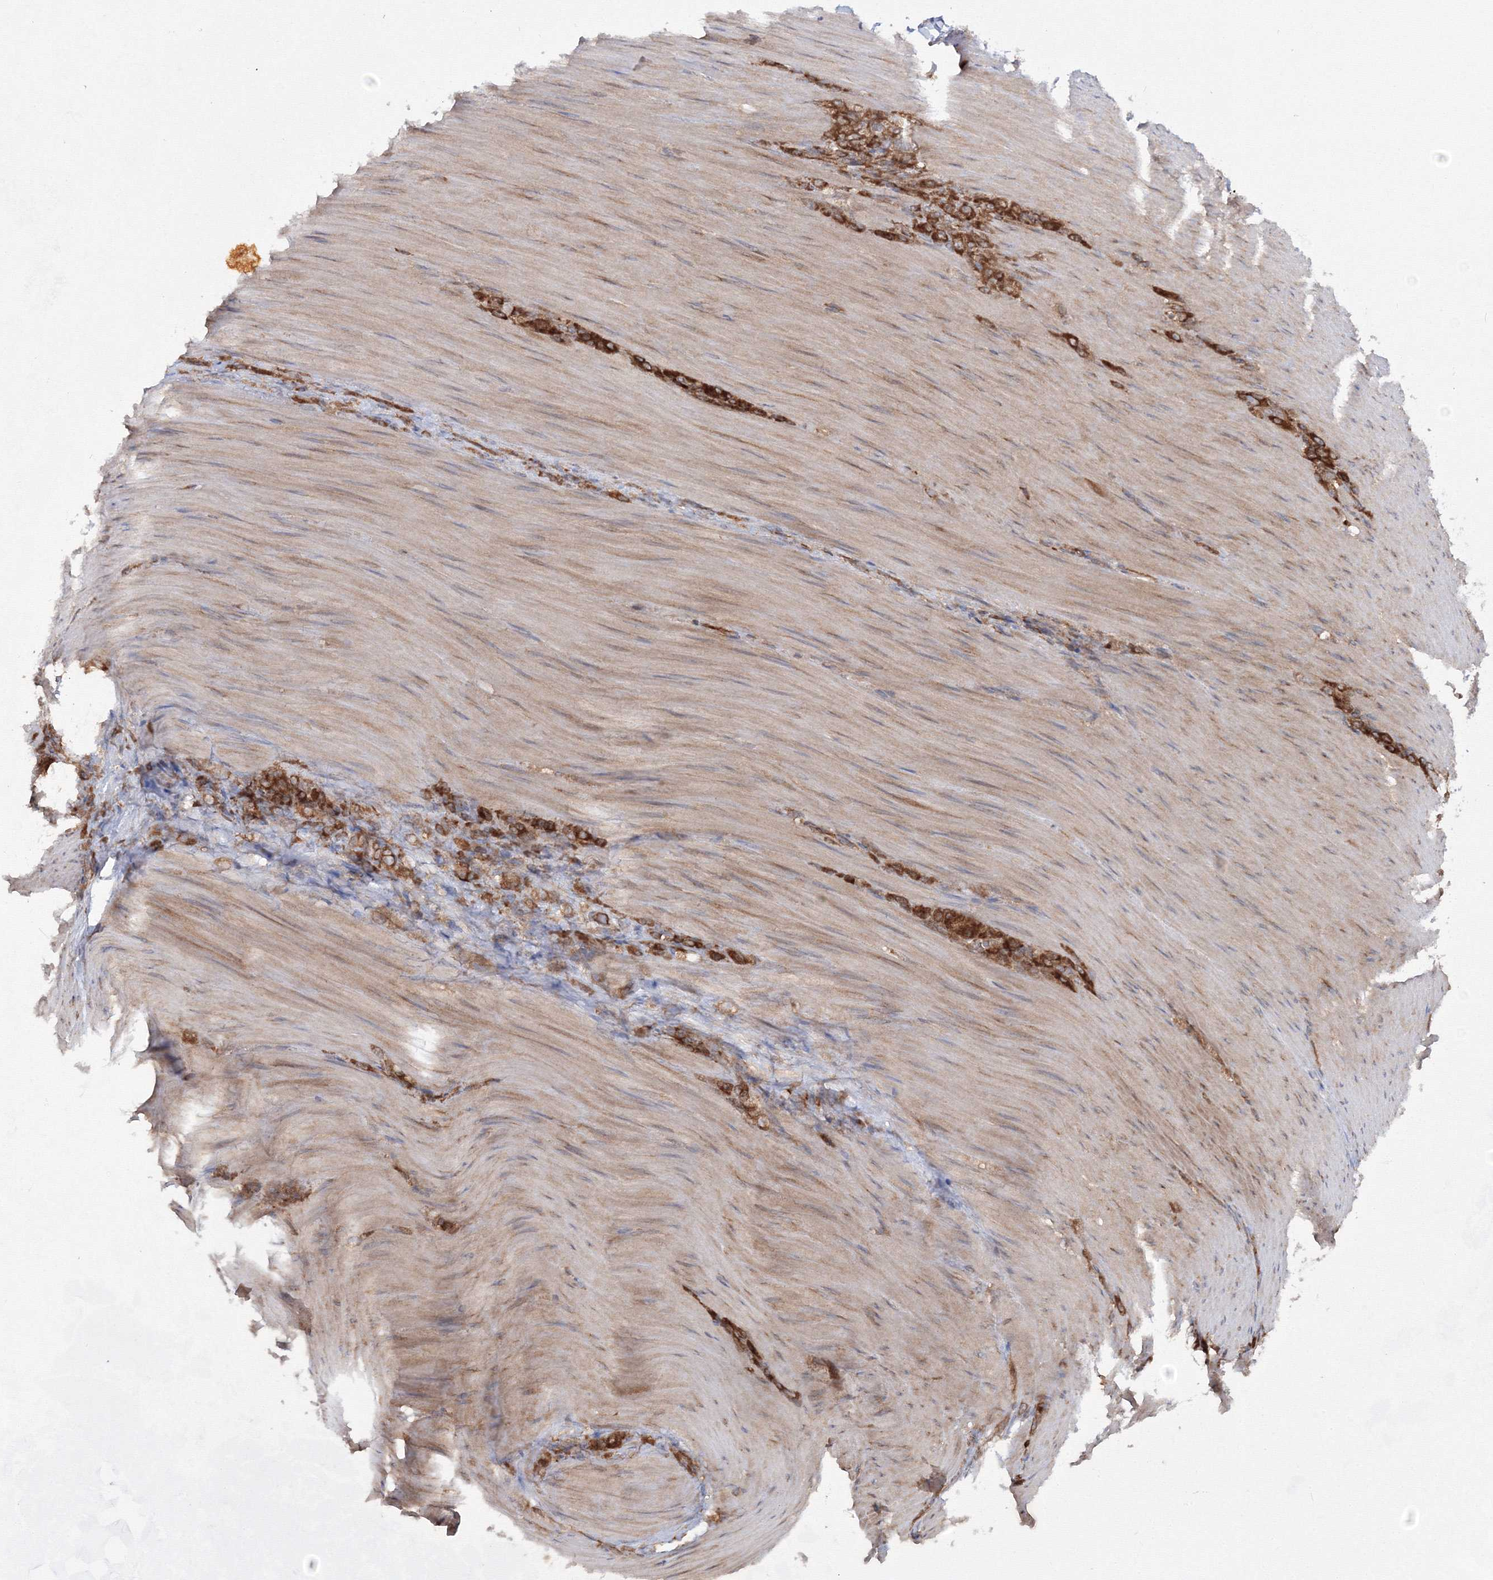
{"staining": {"intensity": "strong", "quantity": ">75%", "location": "cytoplasmic/membranous"}, "tissue": "stomach cancer", "cell_type": "Tumor cells", "image_type": "cancer", "snomed": [{"axis": "morphology", "description": "Normal tissue, NOS"}, {"axis": "morphology", "description": "Adenocarcinoma, NOS"}, {"axis": "topography", "description": "Stomach"}], "caption": "Stomach cancer stained with immunohistochemistry displays strong cytoplasmic/membranous expression in approximately >75% of tumor cells.", "gene": "HARS1", "patient": {"sex": "male", "age": 82}}